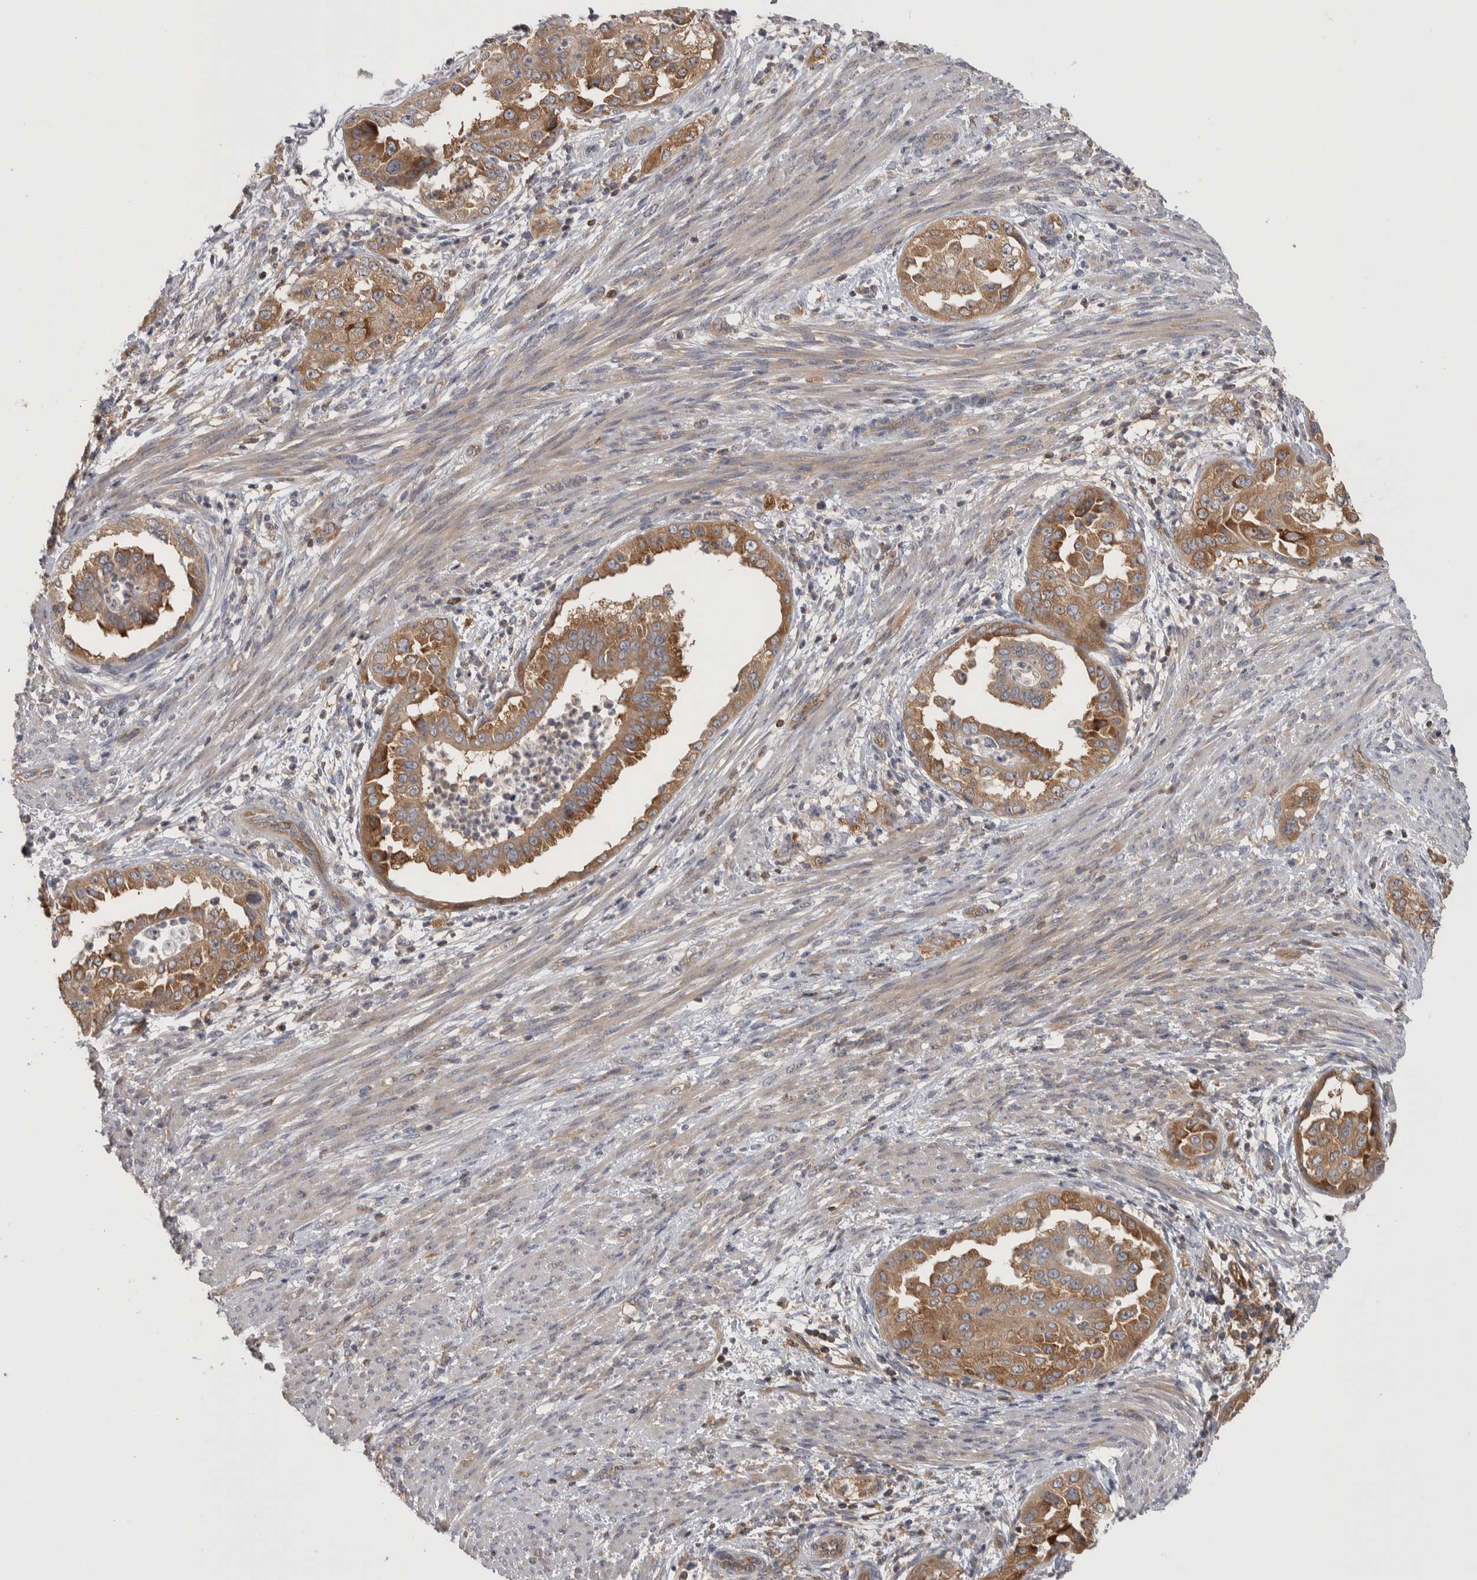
{"staining": {"intensity": "moderate", "quantity": ">75%", "location": "cytoplasmic/membranous"}, "tissue": "endometrial cancer", "cell_type": "Tumor cells", "image_type": "cancer", "snomed": [{"axis": "morphology", "description": "Adenocarcinoma, NOS"}, {"axis": "topography", "description": "Endometrium"}], "caption": "IHC of endometrial cancer demonstrates medium levels of moderate cytoplasmic/membranous expression in about >75% of tumor cells.", "gene": "NFKB2", "patient": {"sex": "female", "age": 85}}